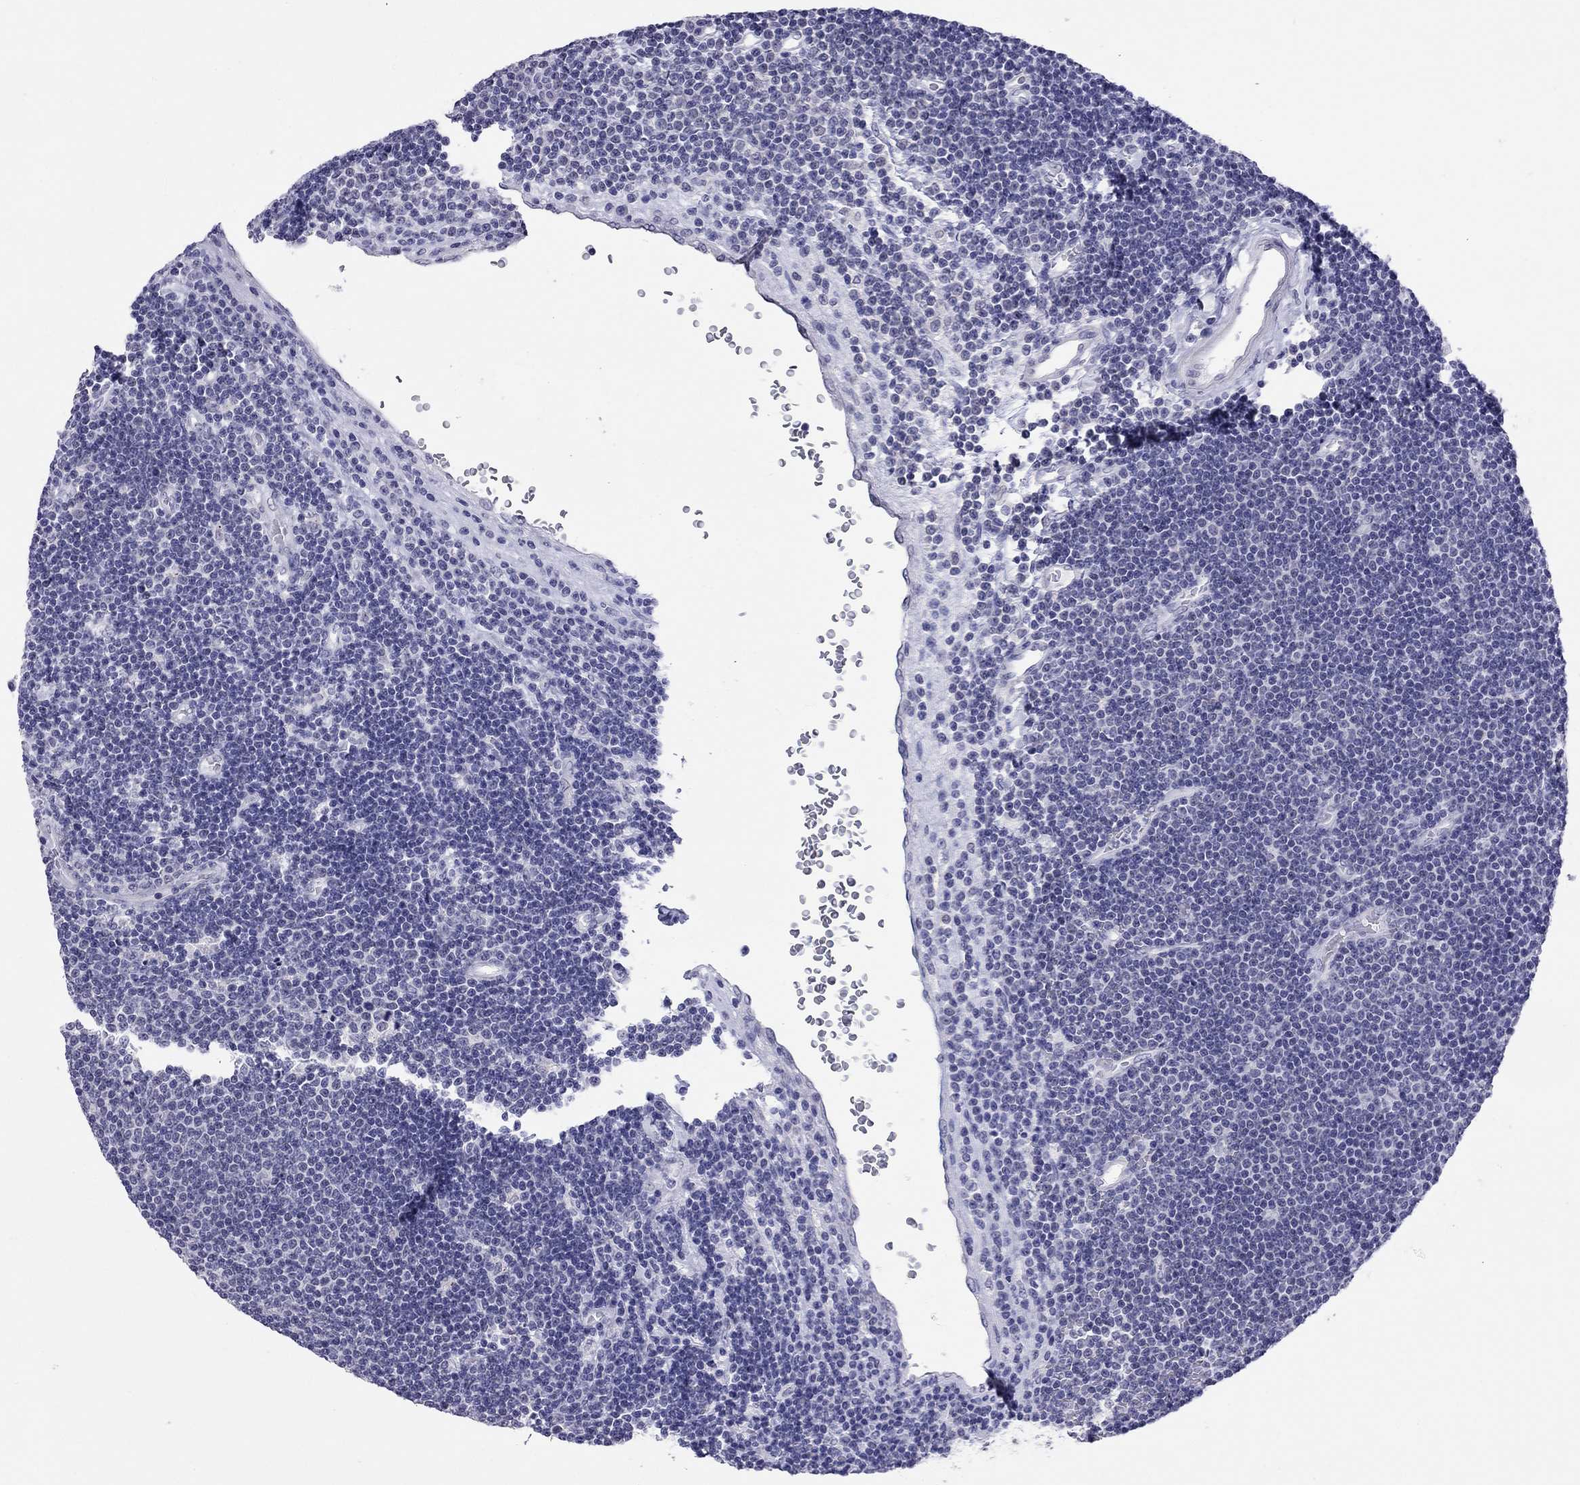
{"staining": {"intensity": "negative", "quantity": "none", "location": "none"}, "tissue": "lymphoma", "cell_type": "Tumor cells", "image_type": "cancer", "snomed": [{"axis": "morphology", "description": "Malignant lymphoma, non-Hodgkin's type, Low grade"}, {"axis": "topography", "description": "Brain"}], "caption": "A high-resolution histopathology image shows immunohistochemistry (IHC) staining of lymphoma, which exhibits no significant expression in tumor cells.", "gene": "ARMC12", "patient": {"sex": "female", "age": 66}}